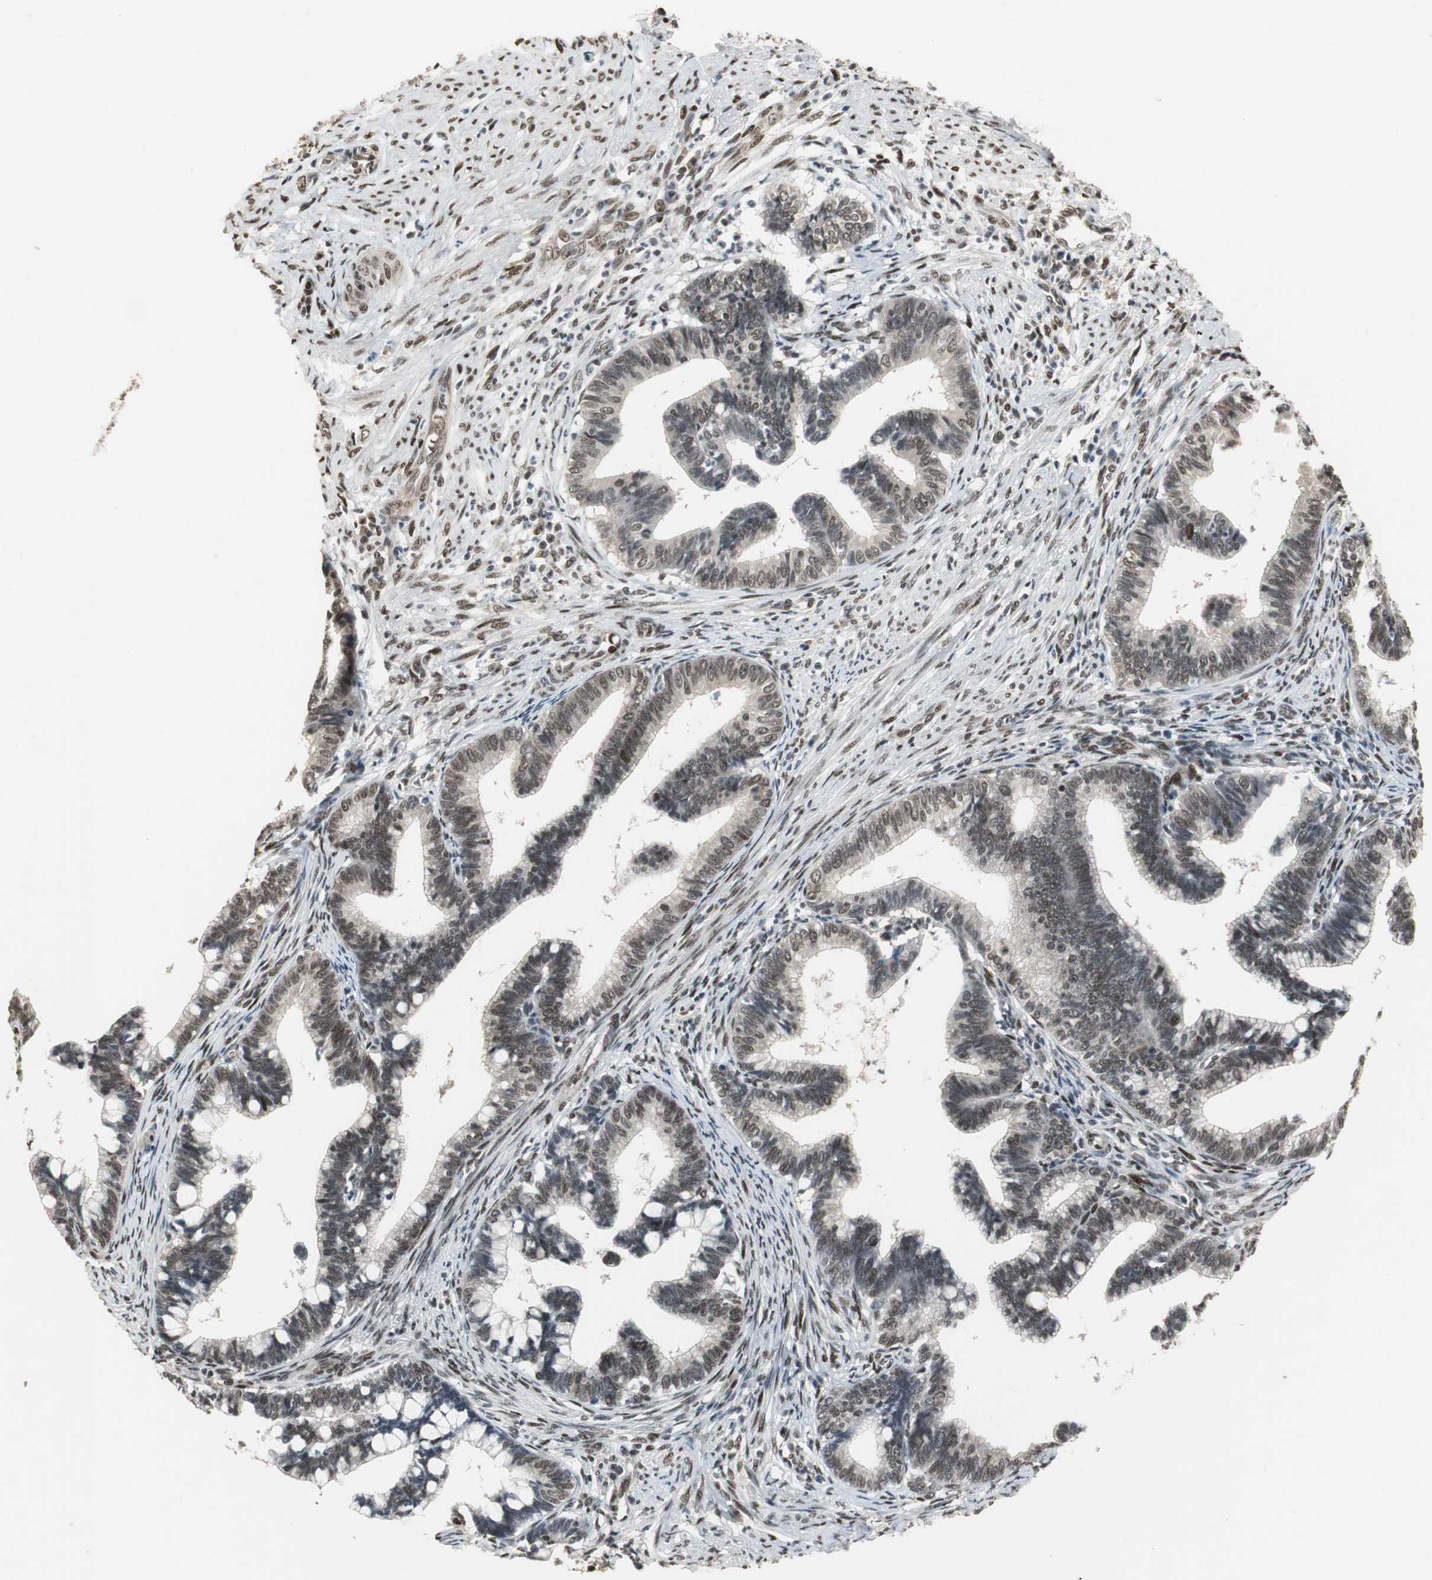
{"staining": {"intensity": "moderate", "quantity": ">75%", "location": "nuclear"}, "tissue": "cervical cancer", "cell_type": "Tumor cells", "image_type": "cancer", "snomed": [{"axis": "morphology", "description": "Adenocarcinoma, NOS"}, {"axis": "topography", "description": "Cervix"}], "caption": "IHC of cervical adenocarcinoma exhibits medium levels of moderate nuclear expression in about >75% of tumor cells.", "gene": "TAF5", "patient": {"sex": "female", "age": 36}}